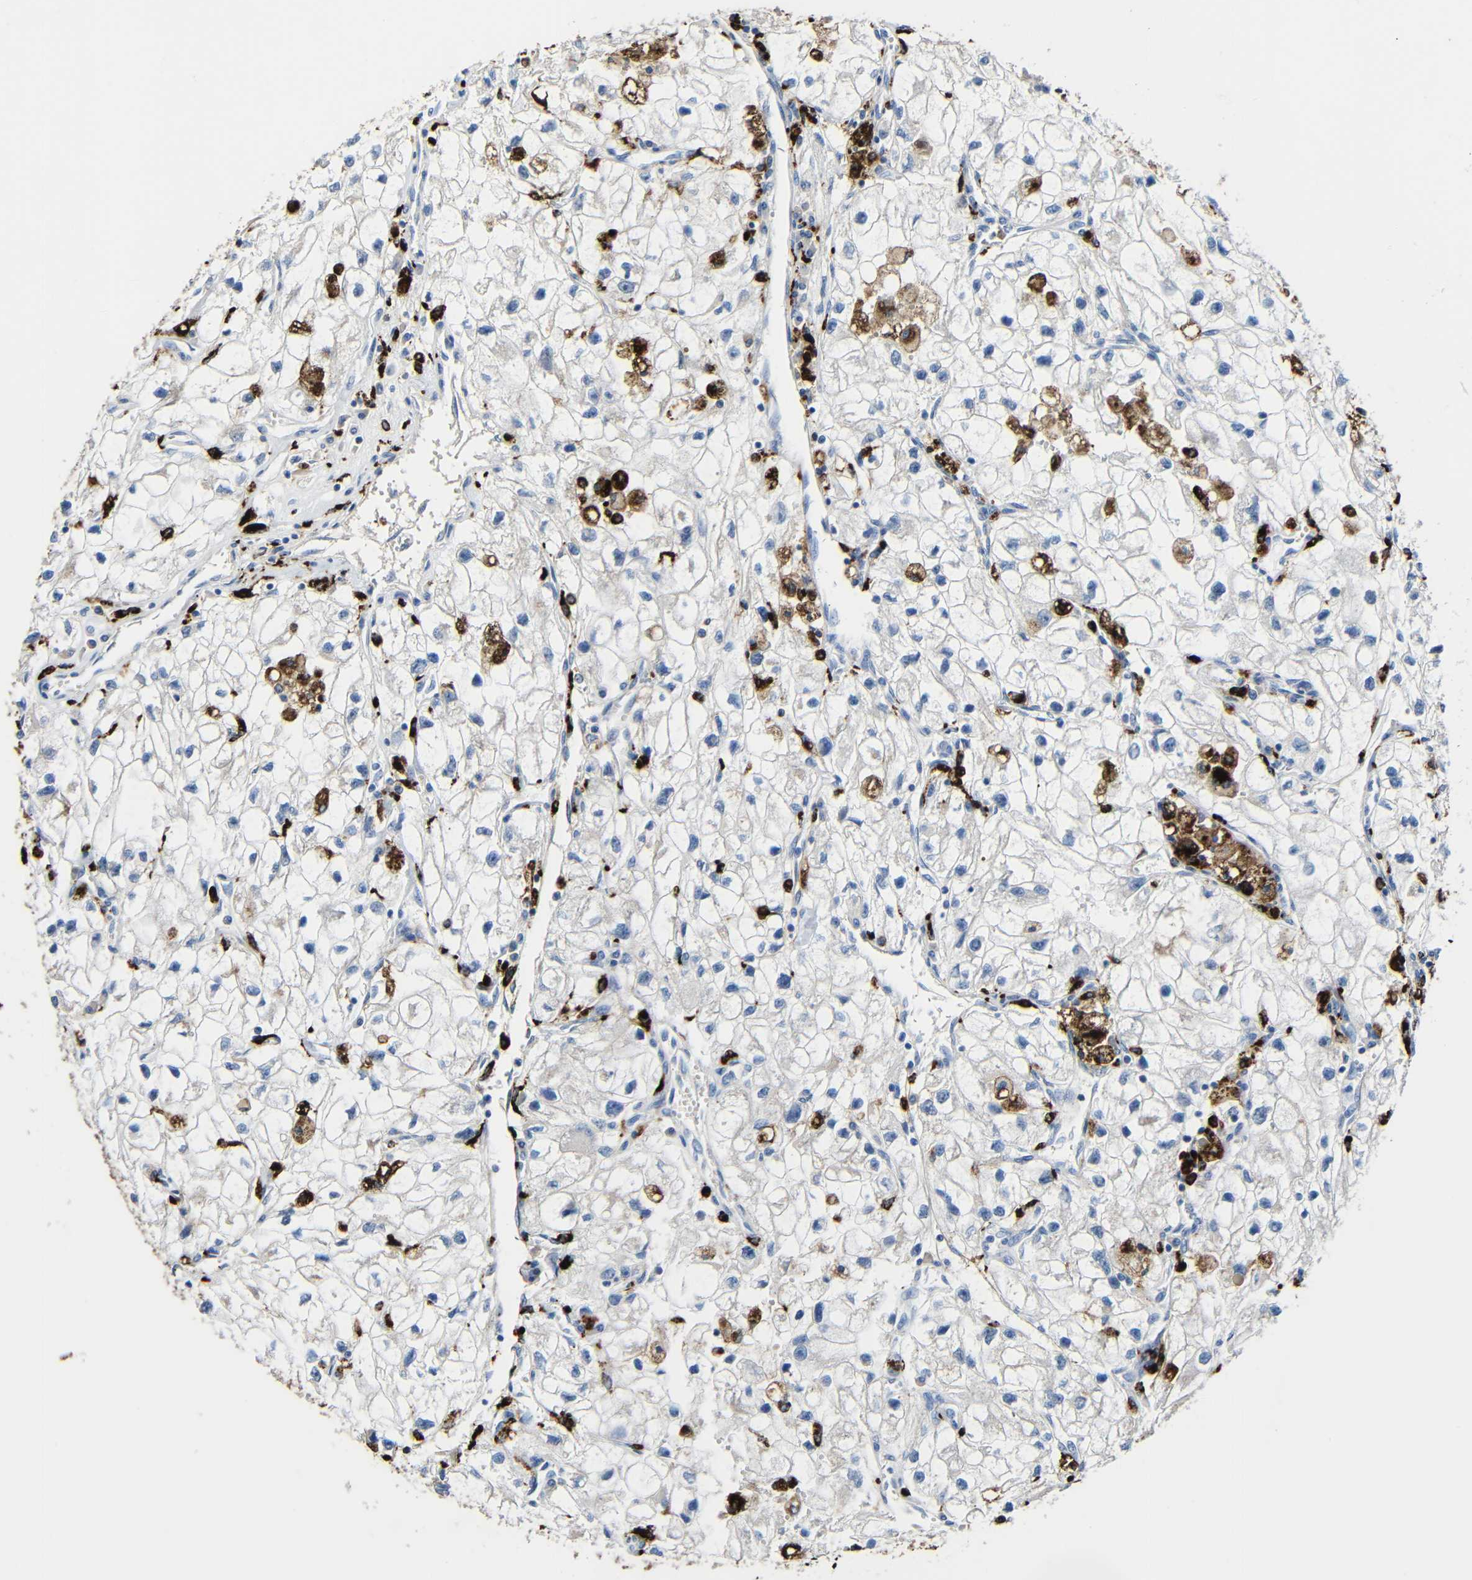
{"staining": {"intensity": "negative", "quantity": "none", "location": "none"}, "tissue": "renal cancer", "cell_type": "Tumor cells", "image_type": "cancer", "snomed": [{"axis": "morphology", "description": "Adenocarcinoma, NOS"}, {"axis": "topography", "description": "Kidney"}], "caption": "Tumor cells are negative for protein expression in human adenocarcinoma (renal).", "gene": "HLA-DMA", "patient": {"sex": "female", "age": 70}}